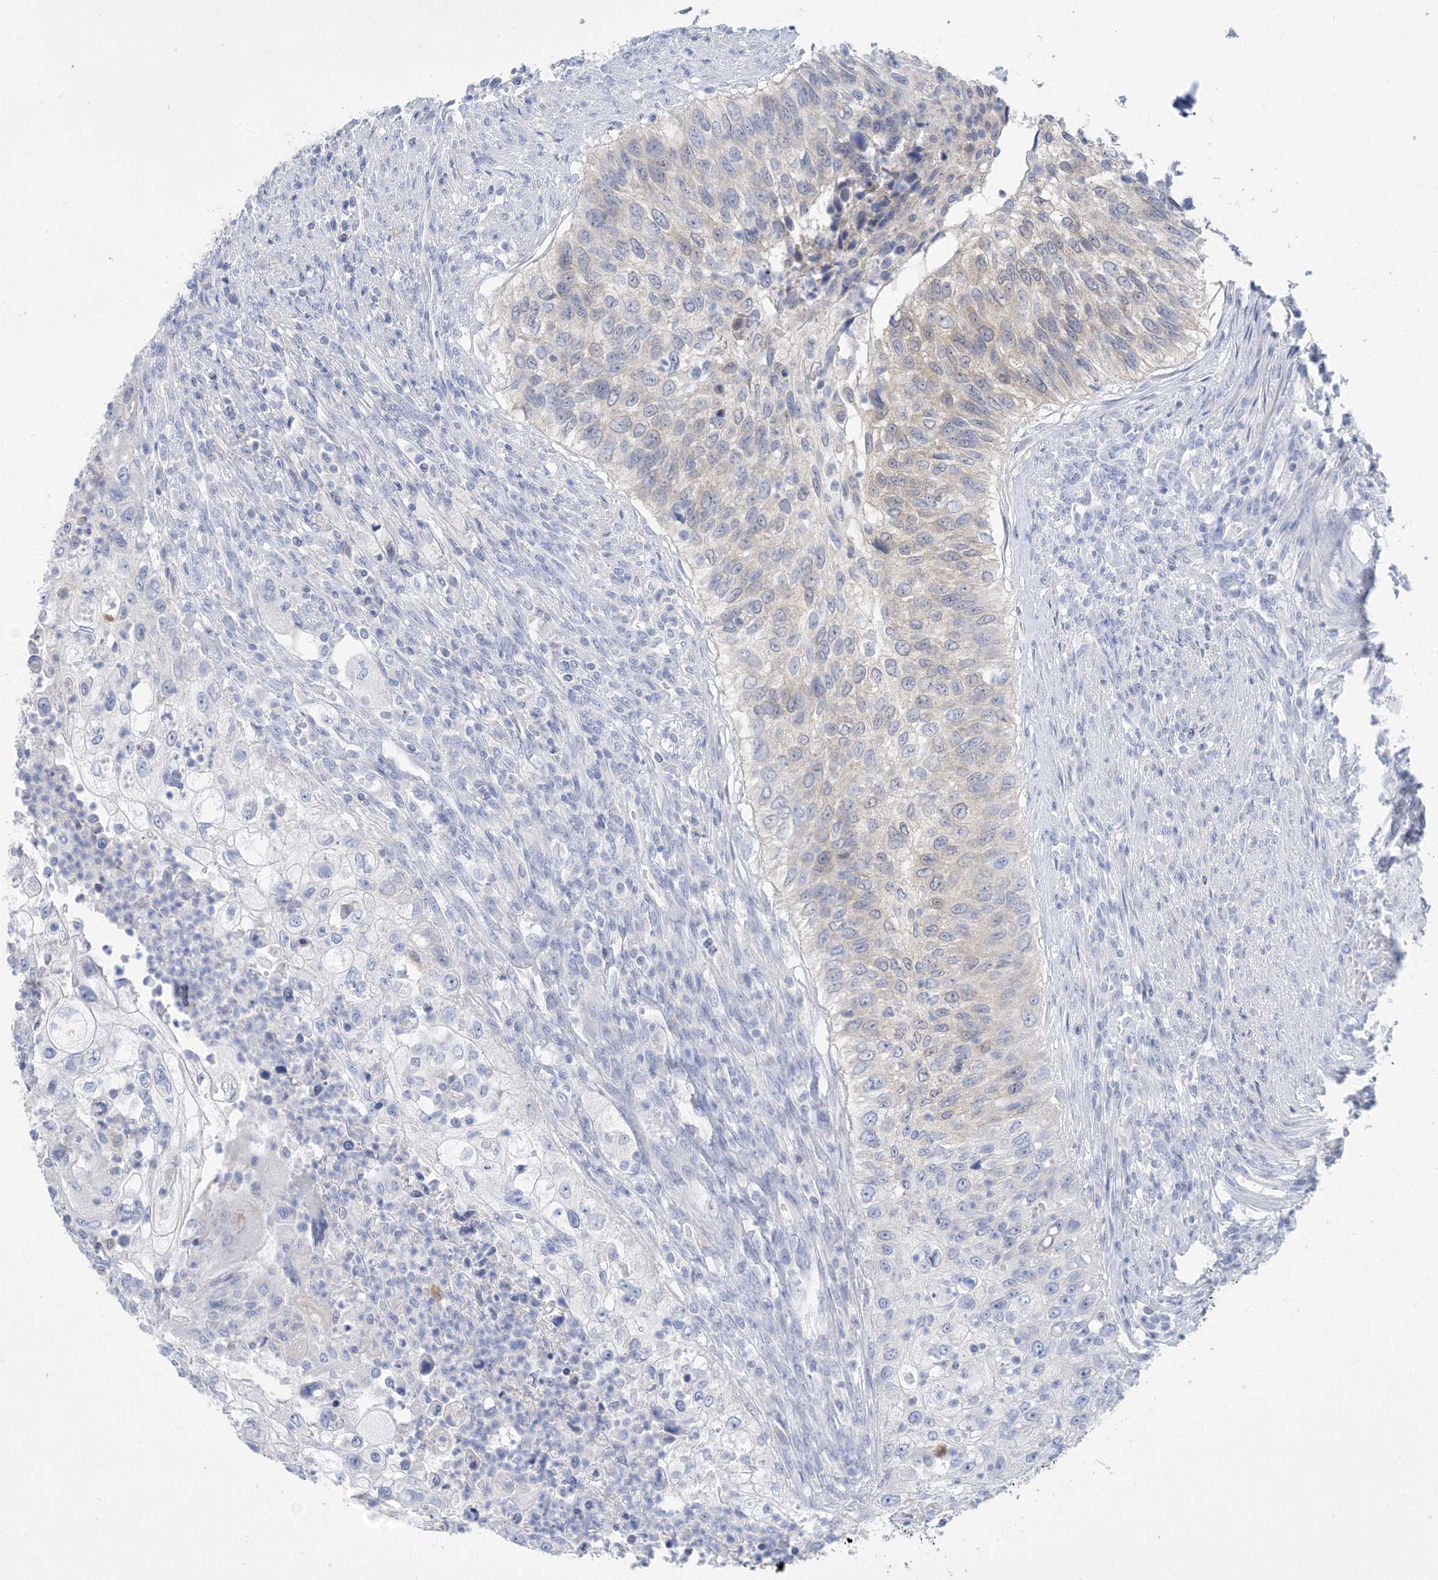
{"staining": {"intensity": "negative", "quantity": "none", "location": "none"}, "tissue": "urothelial cancer", "cell_type": "Tumor cells", "image_type": "cancer", "snomed": [{"axis": "morphology", "description": "Urothelial carcinoma, High grade"}, {"axis": "topography", "description": "Urinary bladder"}], "caption": "High magnification brightfield microscopy of urothelial cancer stained with DAB (brown) and counterstained with hematoxylin (blue): tumor cells show no significant staining.", "gene": "SH3YL1", "patient": {"sex": "female", "age": 60}}